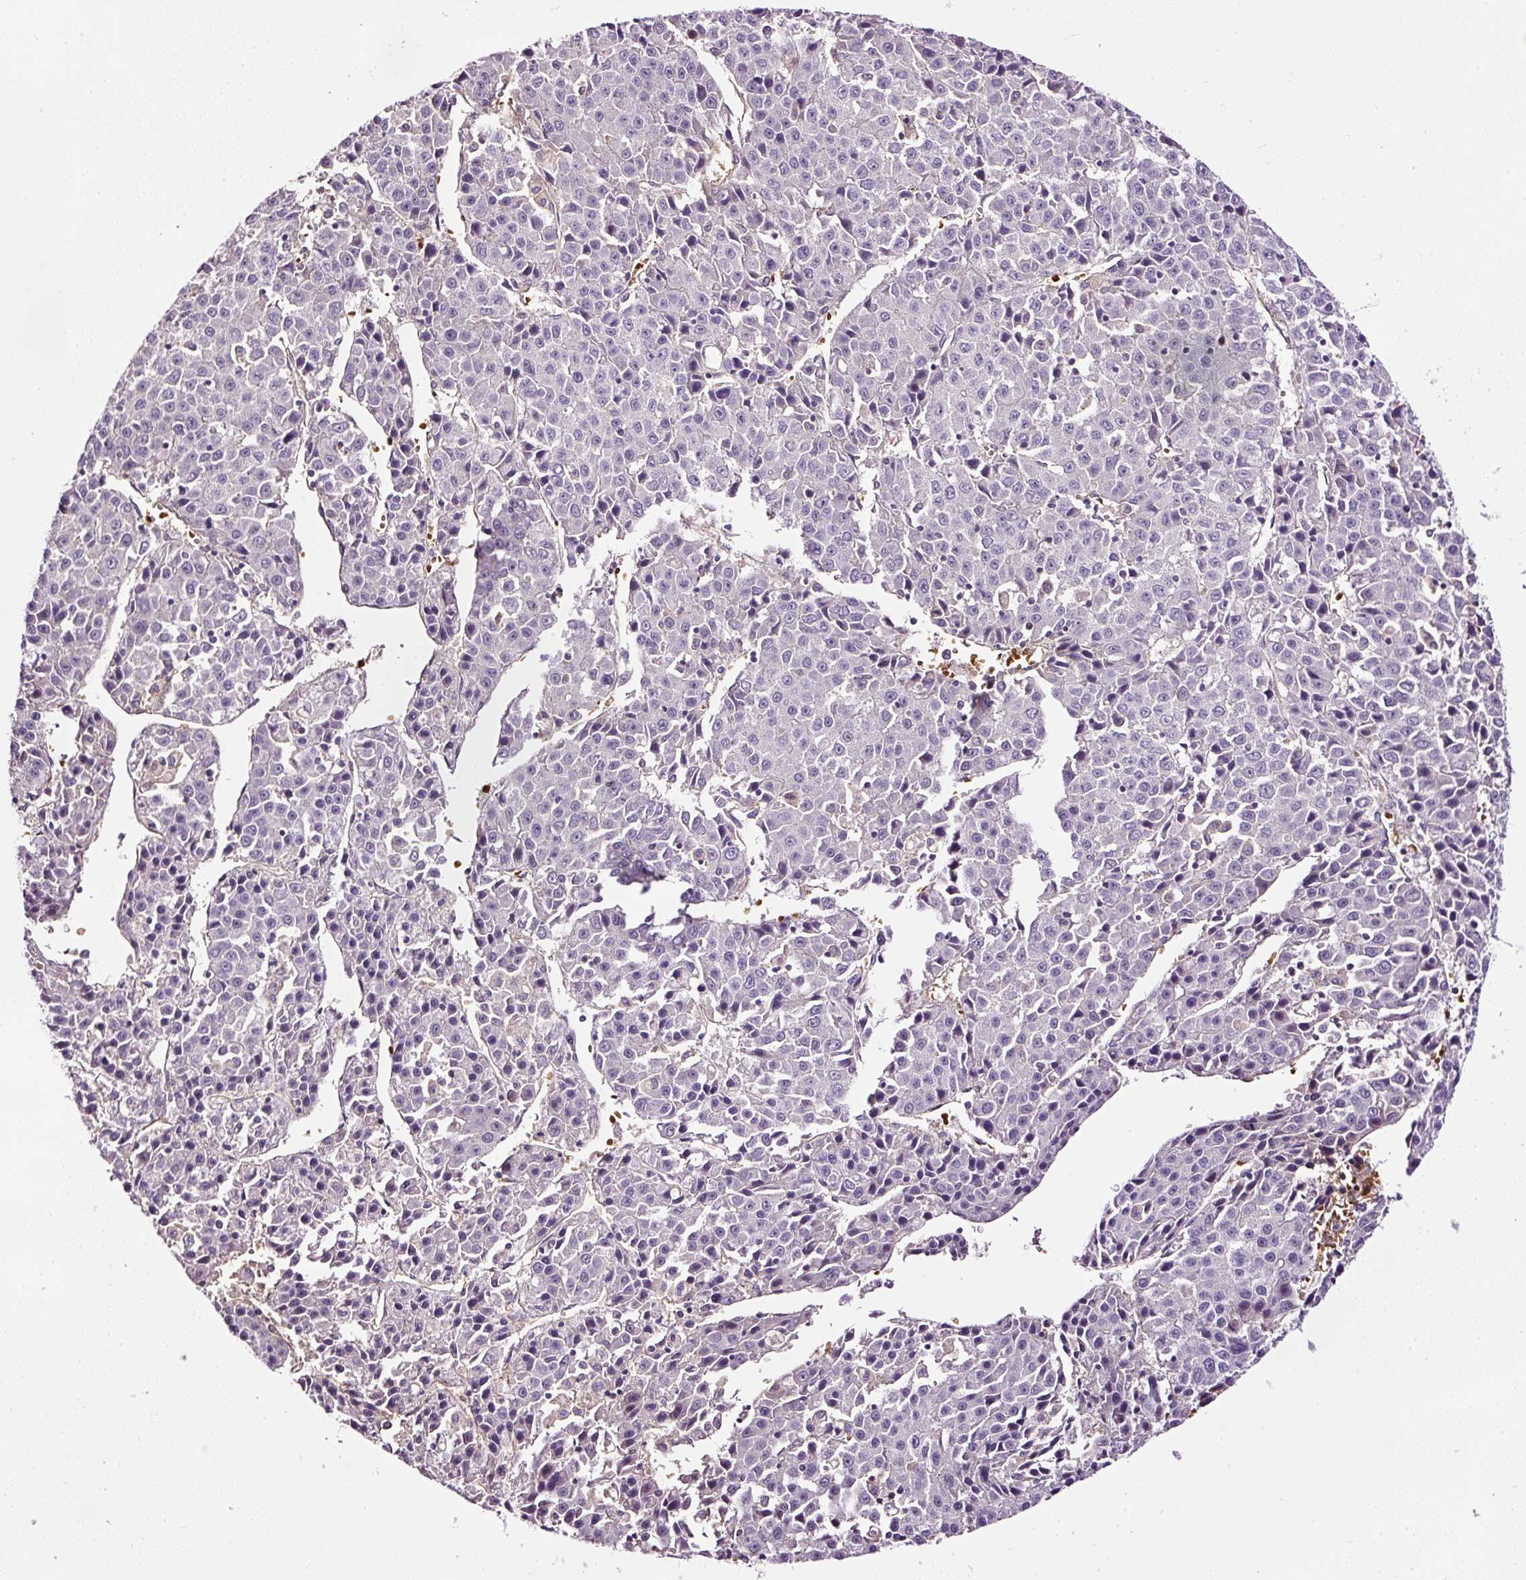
{"staining": {"intensity": "negative", "quantity": "none", "location": "none"}, "tissue": "liver cancer", "cell_type": "Tumor cells", "image_type": "cancer", "snomed": [{"axis": "morphology", "description": "Carcinoma, Hepatocellular, NOS"}, {"axis": "topography", "description": "Liver"}], "caption": "Immunohistochemistry (IHC) image of liver cancer (hepatocellular carcinoma) stained for a protein (brown), which displays no staining in tumor cells.", "gene": "USHBP1", "patient": {"sex": "female", "age": 53}}